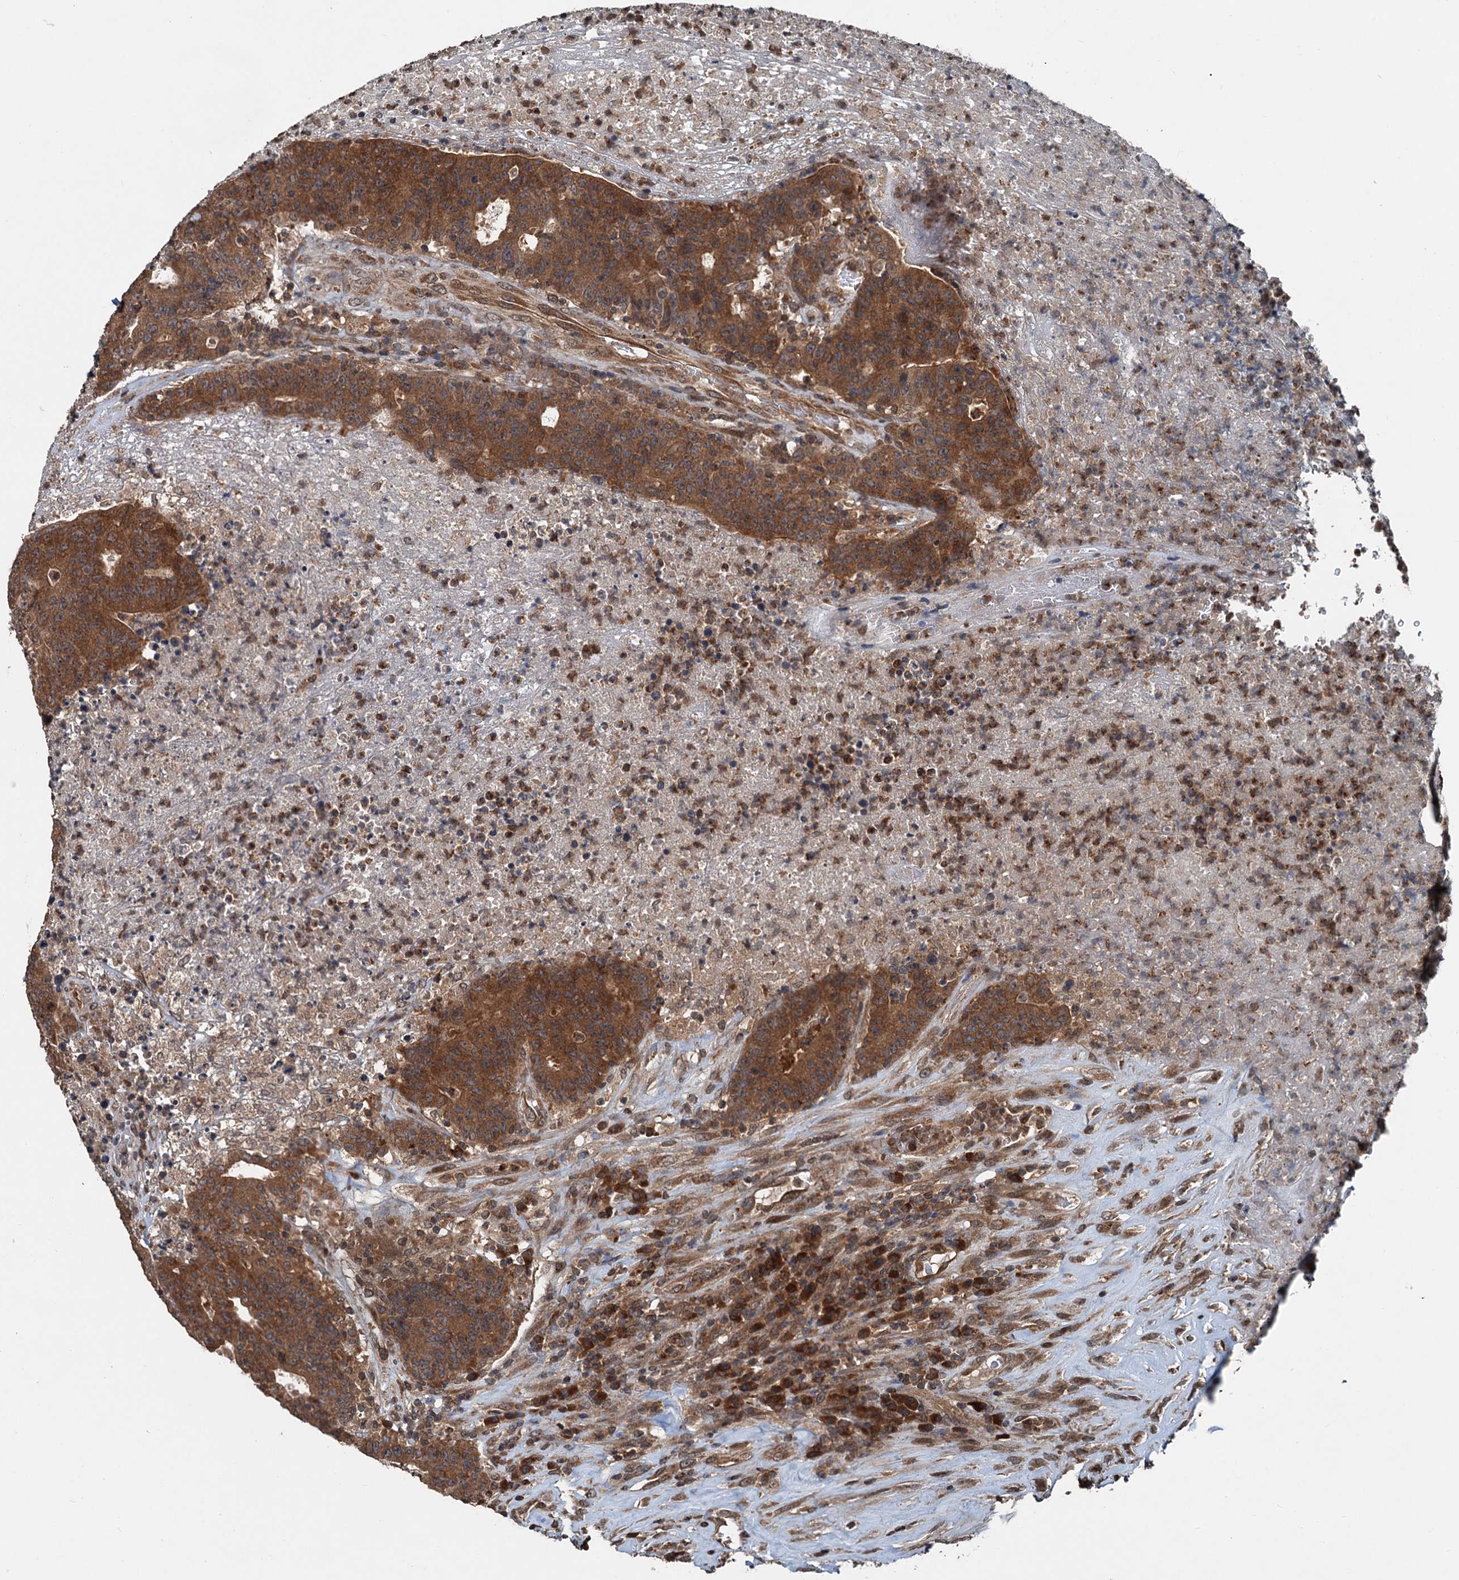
{"staining": {"intensity": "strong", "quantity": ">75%", "location": "cytoplasmic/membranous"}, "tissue": "colorectal cancer", "cell_type": "Tumor cells", "image_type": "cancer", "snomed": [{"axis": "morphology", "description": "Adenocarcinoma, NOS"}, {"axis": "topography", "description": "Colon"}], "caption": "Immunohistochemical staining of colorectal adenocarcinoma demonstrates high levels of strong cytoplasmic/membranous expression in about >75% of tumor cells.", "gene": "N4BP2L2", "patient": {"sex": "female", "age": 75}}